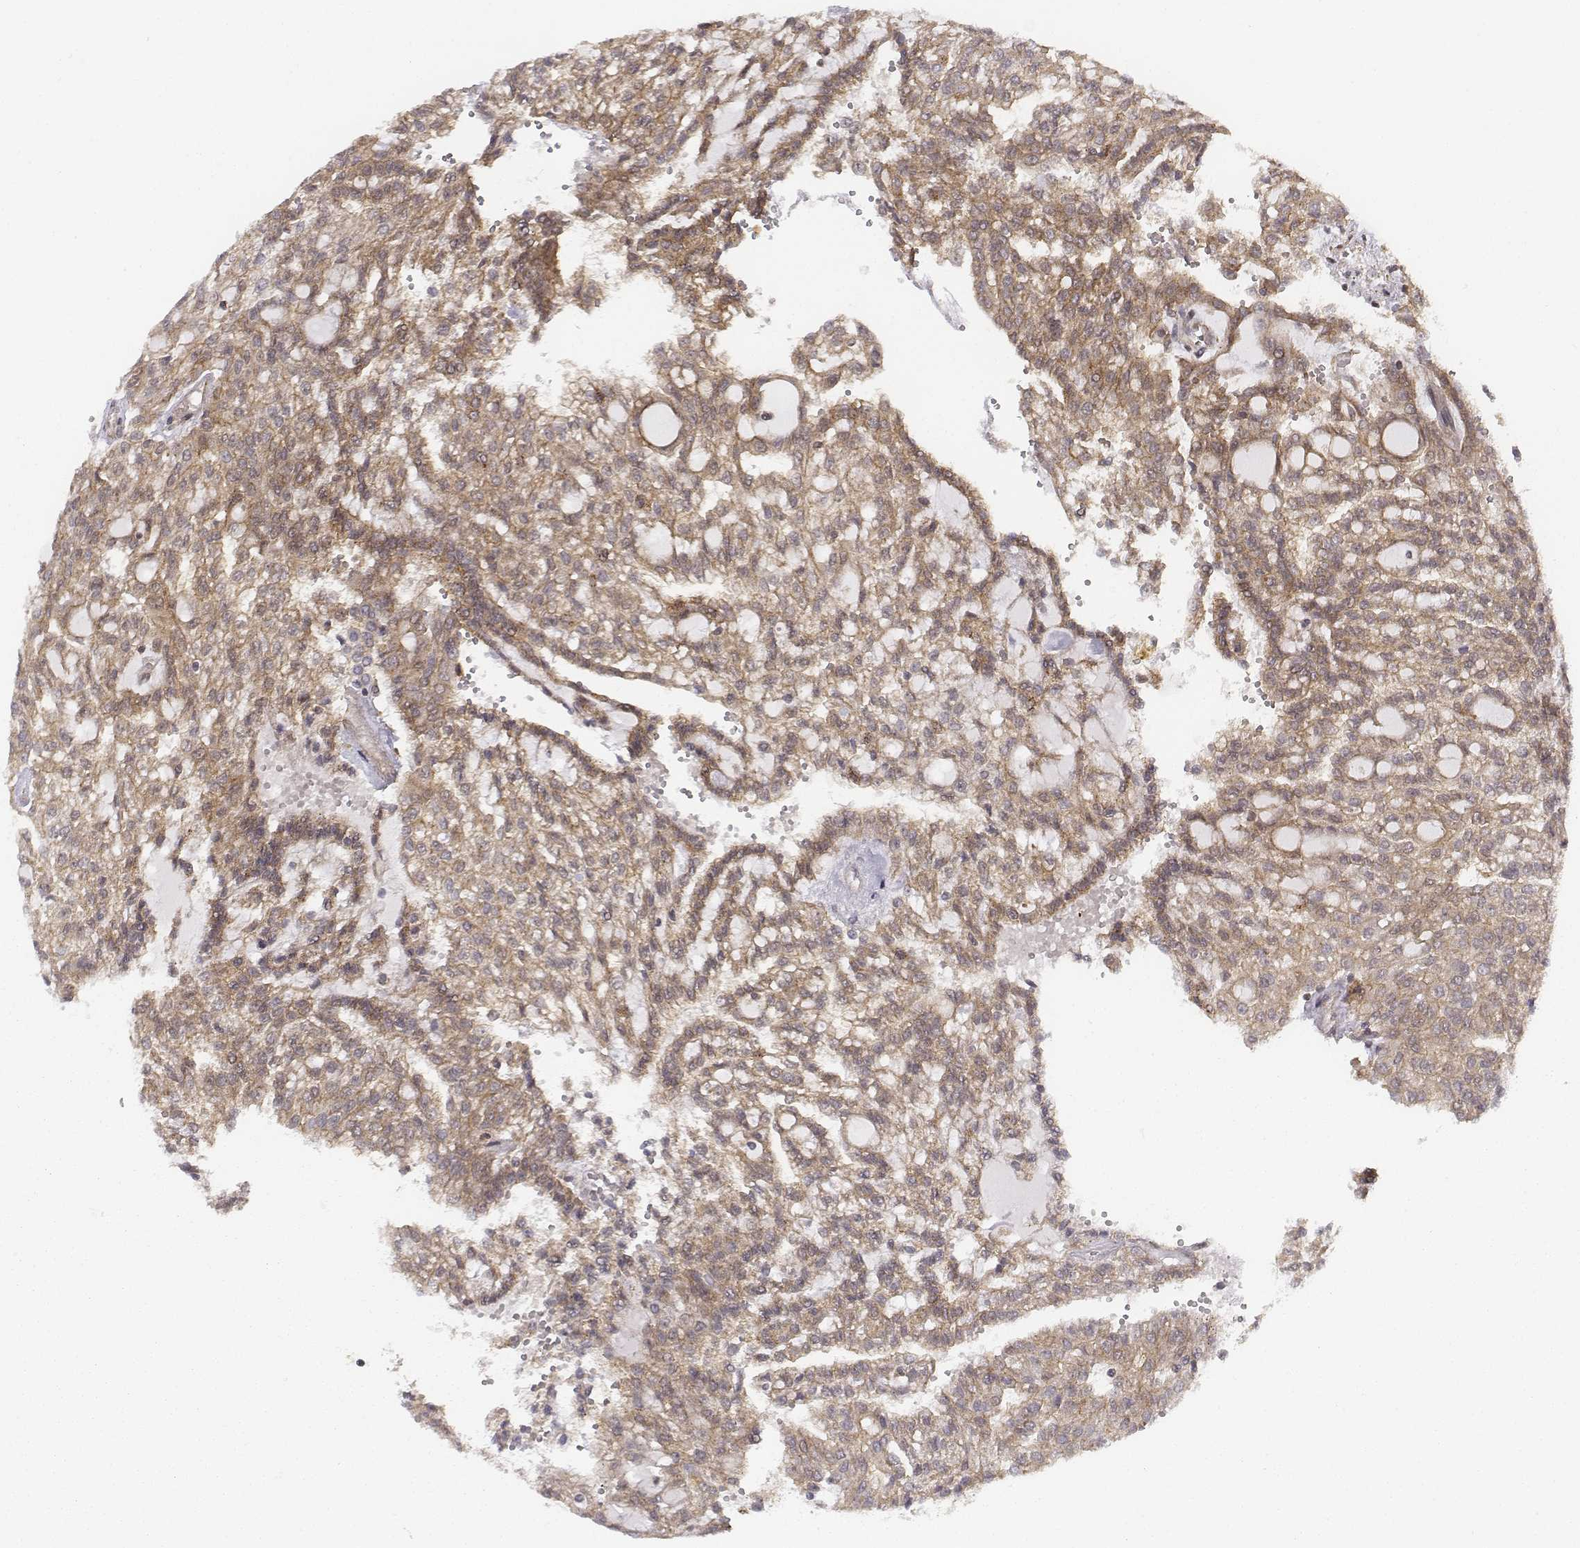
{"staining": {"intensity": "weak", "quantity": ">75%", "location": "cytoplasmic/membranous"}, "tissue": "renal cancer", "cell_type": "Tumor cells", "image_type": "cancer", "snomed": [{"axis": "morphology", "description": "Adenocarcinoma, NOS"}, {"axis": "topography", "description": "Kidney"}], "caption": "Immunohistochemical staining of human renal cancer (adenocarcinoma) reveals low levels of weak cytoplasmic/membranous protein positivity in about >75% of tumor cells.", "gene": "ZFYVE19", "patient": {"sex": "male", "age": 63}}